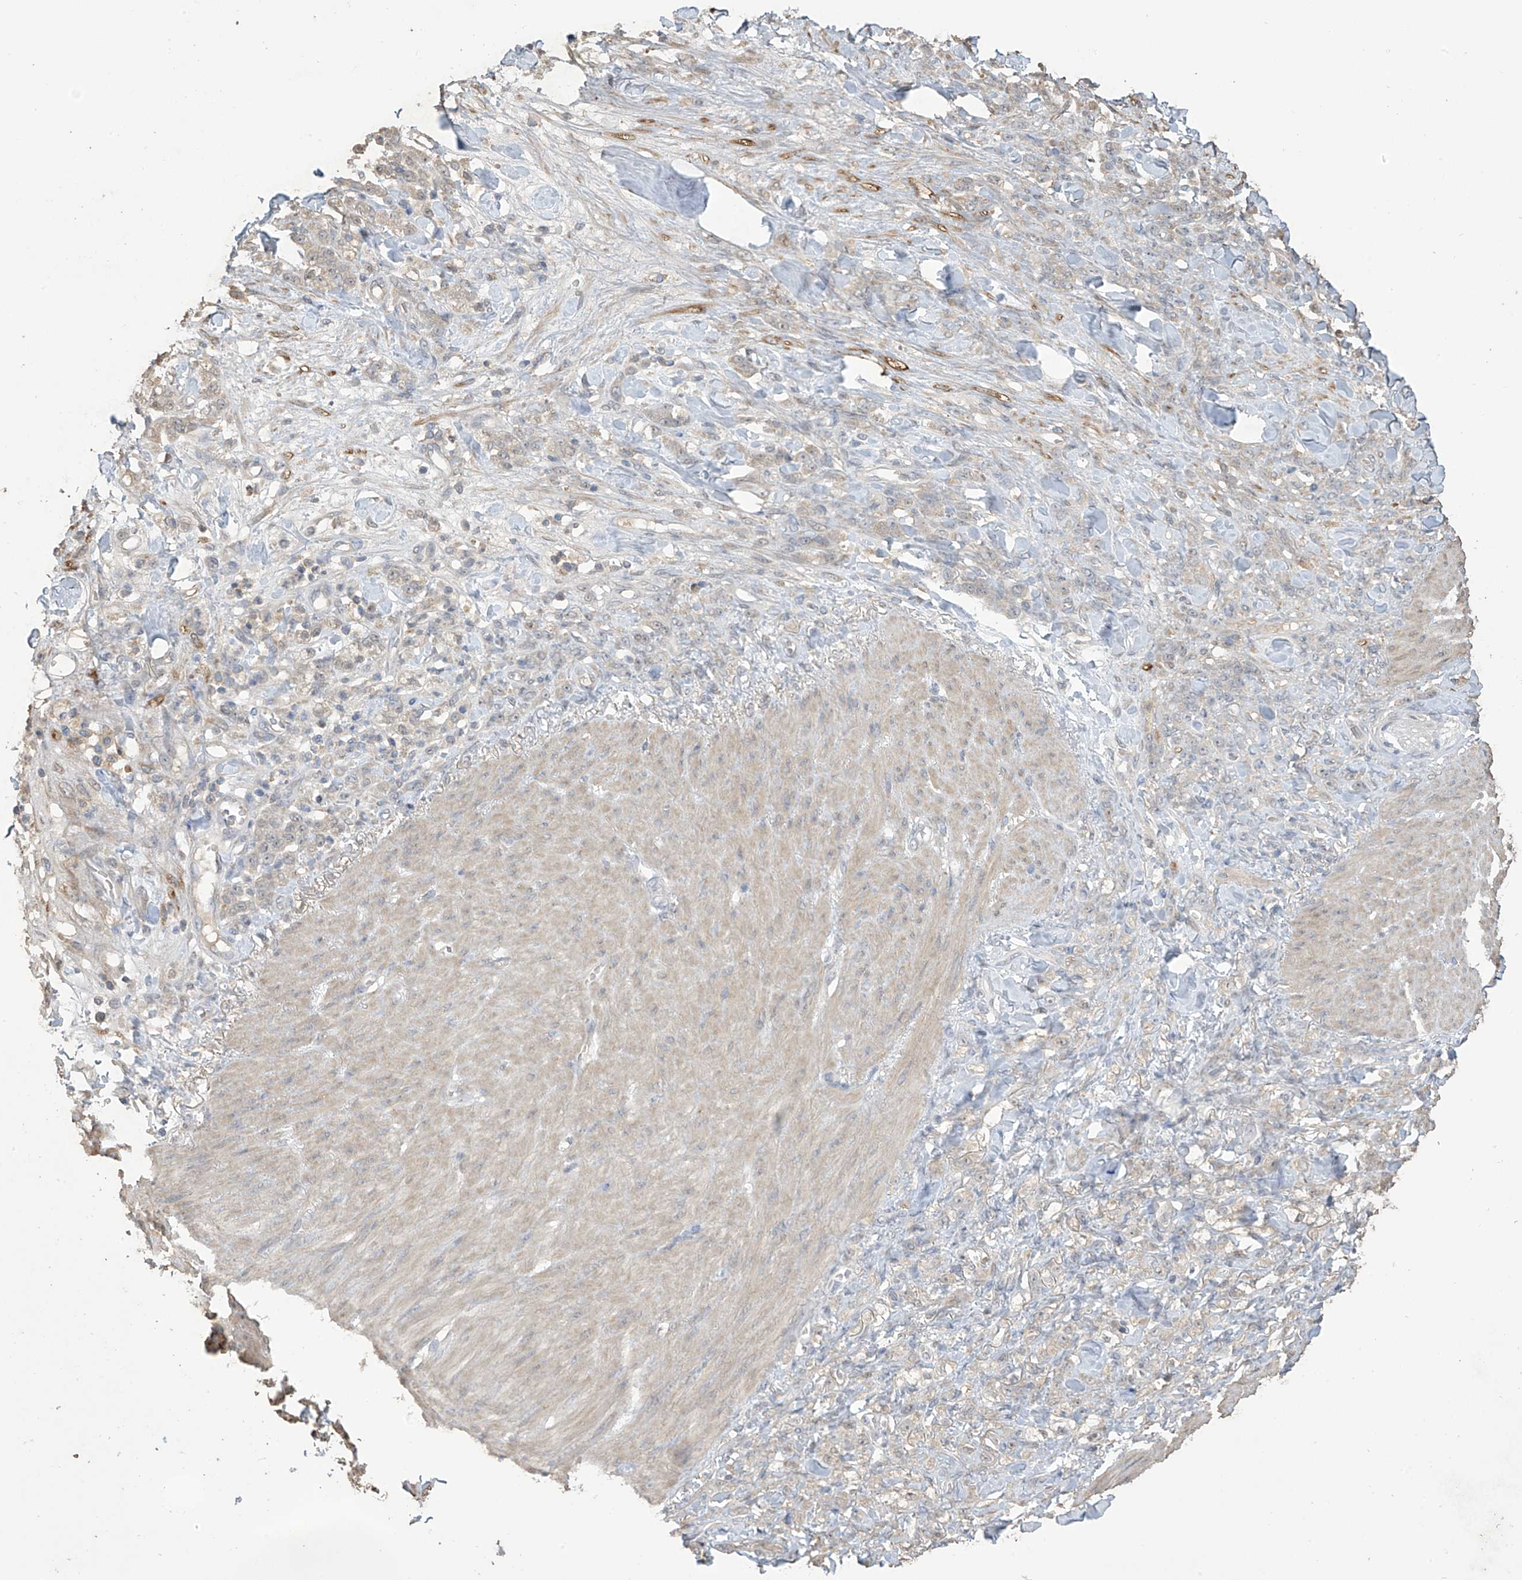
{"staining": {"intensity": "weak", "quantity": "<25%", "location": "cytoplasmic/membranous"}, "tissue": "stomach cancer", "cell_type": "Tumor cells", "image_type": "cancer", "snomed": [{"axis": "morphology", "description": "Normal tissue, NOS"}, {"axis": "morphology", "description": "Adenocarcinoma, NOS"}, {"axis": "topography", "description": "Stomach"}], "caption": "Tumor cells are negative for protein expression in human adenocarcinoma (stomach).", "gene": "SLFN14", "patient": {"sex": "male", "age": 82}}